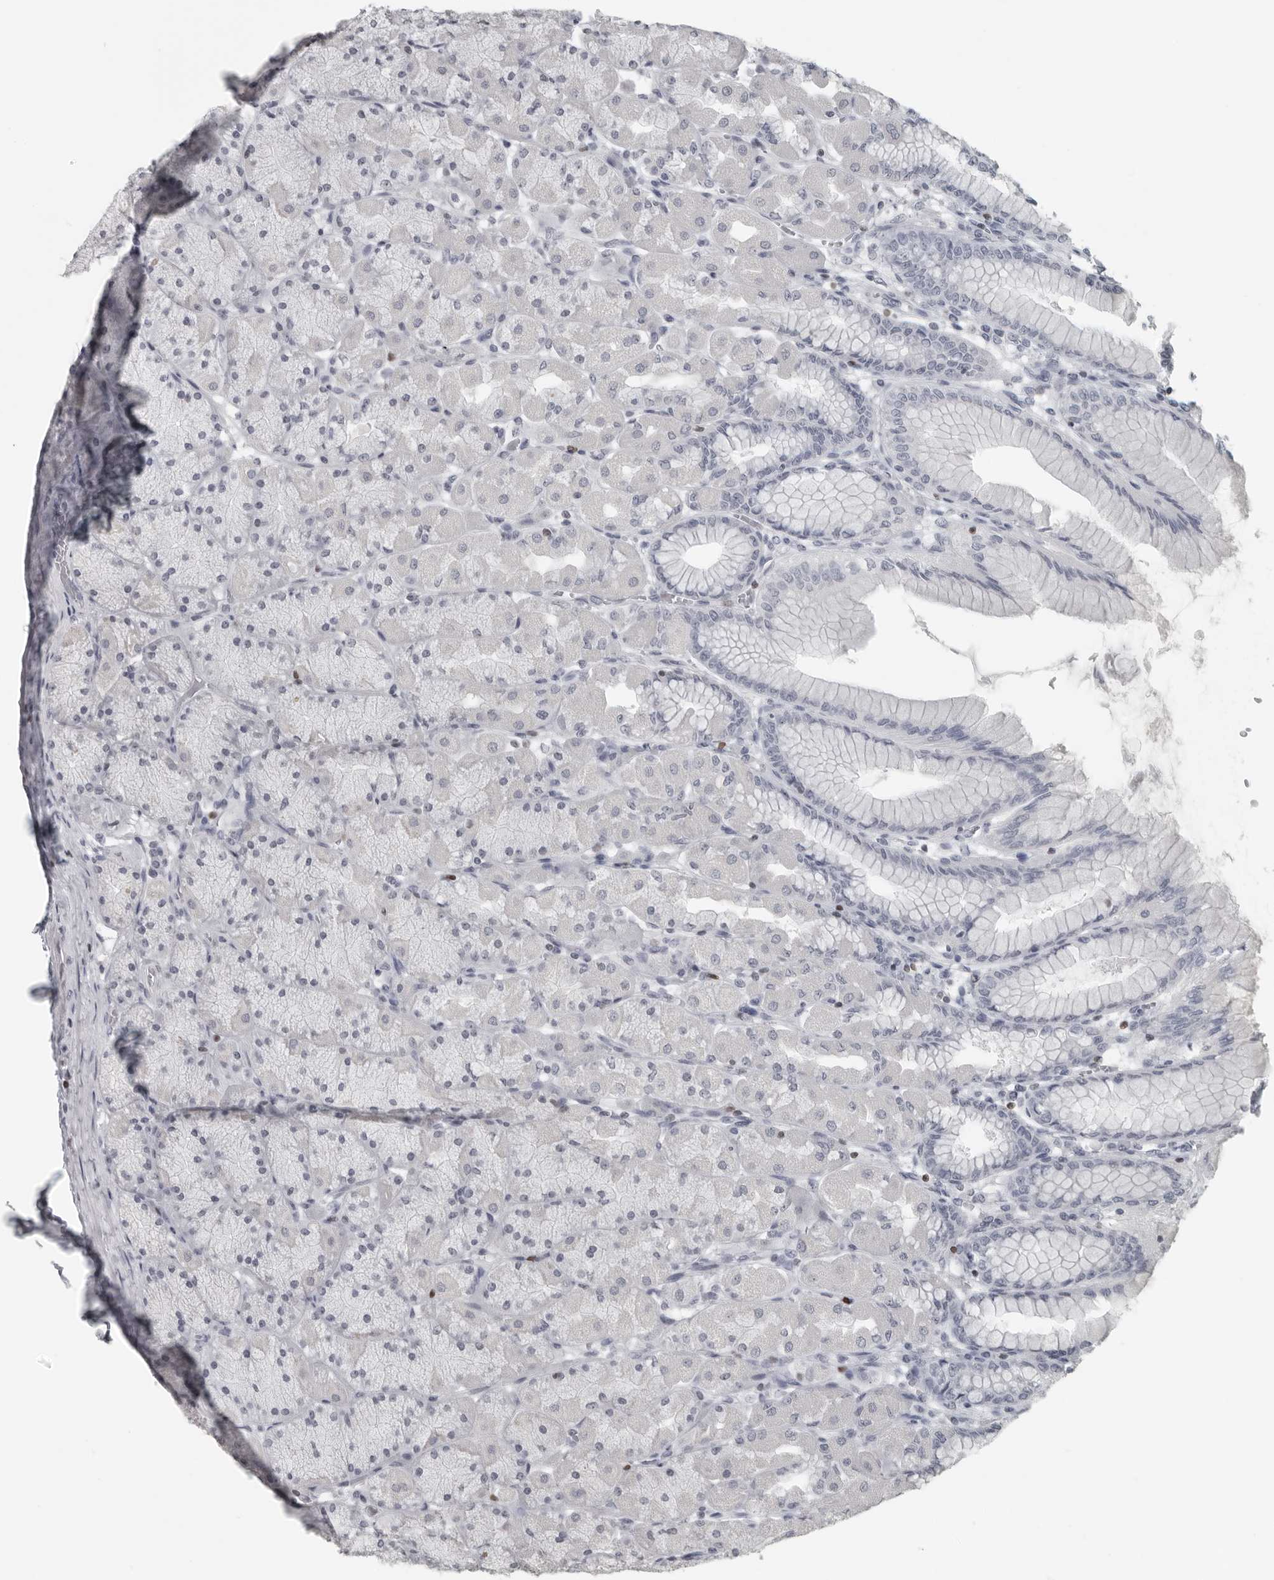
{"staining": {"intensity": "negative", "quantity": "none", "location": "none"}, "tissue": "stomach", "cell_type": "Glandular cells", "image_type": "normal", "snomed": [{"axis": "morphology", "description": "Normal tissue, NOS"}, {"axis": "topography", "description": "Stomach, upper"}], "caption": "Photomicrograph shows no significant protein positivity in glandular cells of benign stomach. Brightfield microscopy of IHC stained with DAB (brown) and hematoxylin (blue), captured at high magnification.", "gene": "SATB2", "patient": {"sex": "female", "age": 56}}